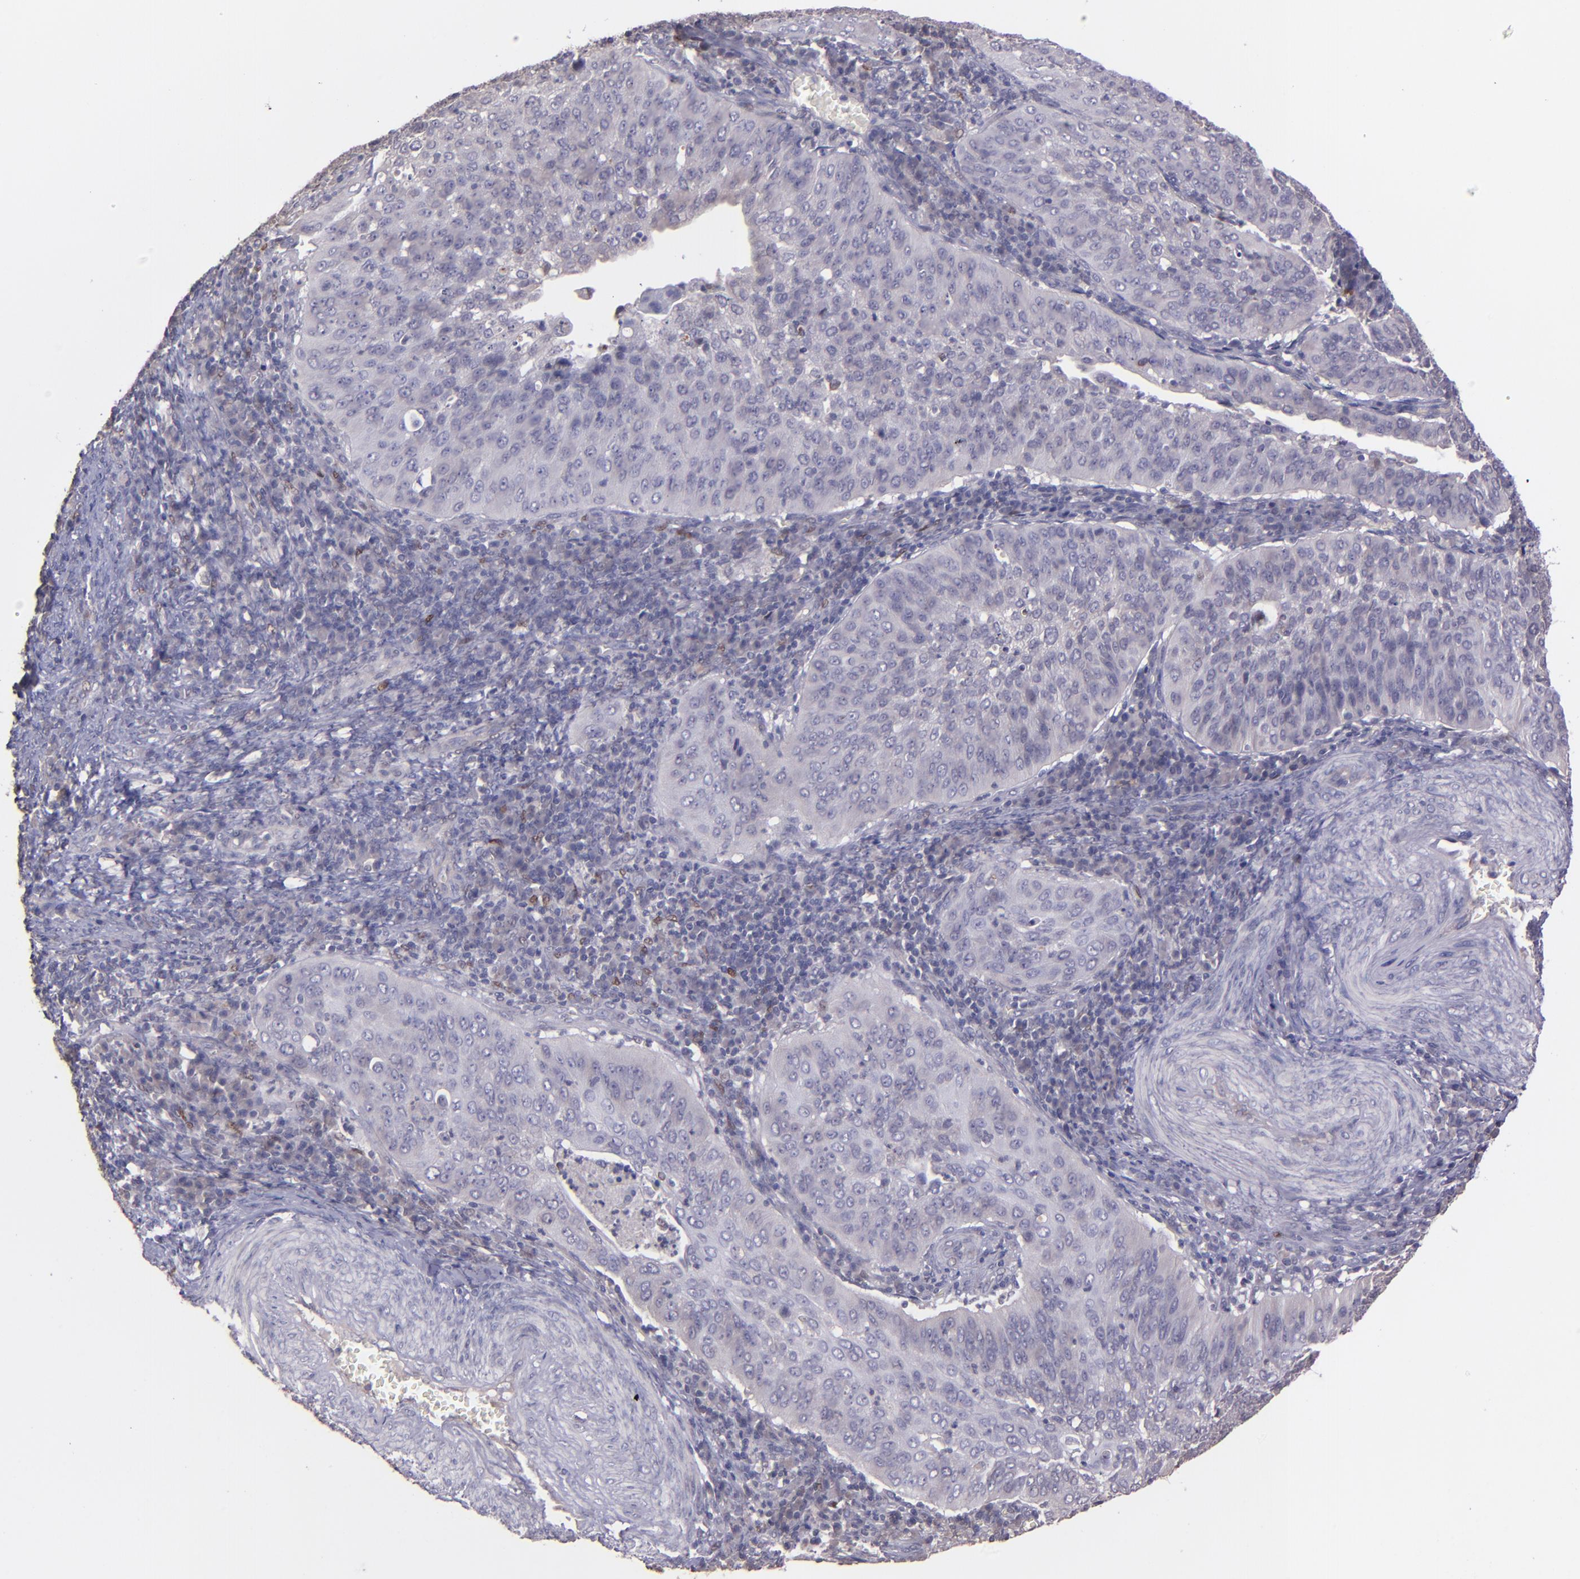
{"staining": {"intensity": "negative", "quantity": "none", "location": "none"}, "tissue": "cervical cancer", "cell_type": "Tumor cells", "image_type": "cancer", "snomed": [{"axis": "morphology", "description": "Squamous cell carcinoma, NOS"}, {"axis": "topography", "description": "Cervix"}], "caption": "DAB immunohistochemical staining of human cervical cancer (squamous cell carcinoma) reveals no significant positivity in tumor cells. (Brightfield microscopy of DAB immunohistochemistry at high magnification).", "gene": "NUP62CL", "patient": {"sex": "female", "age": 39}}